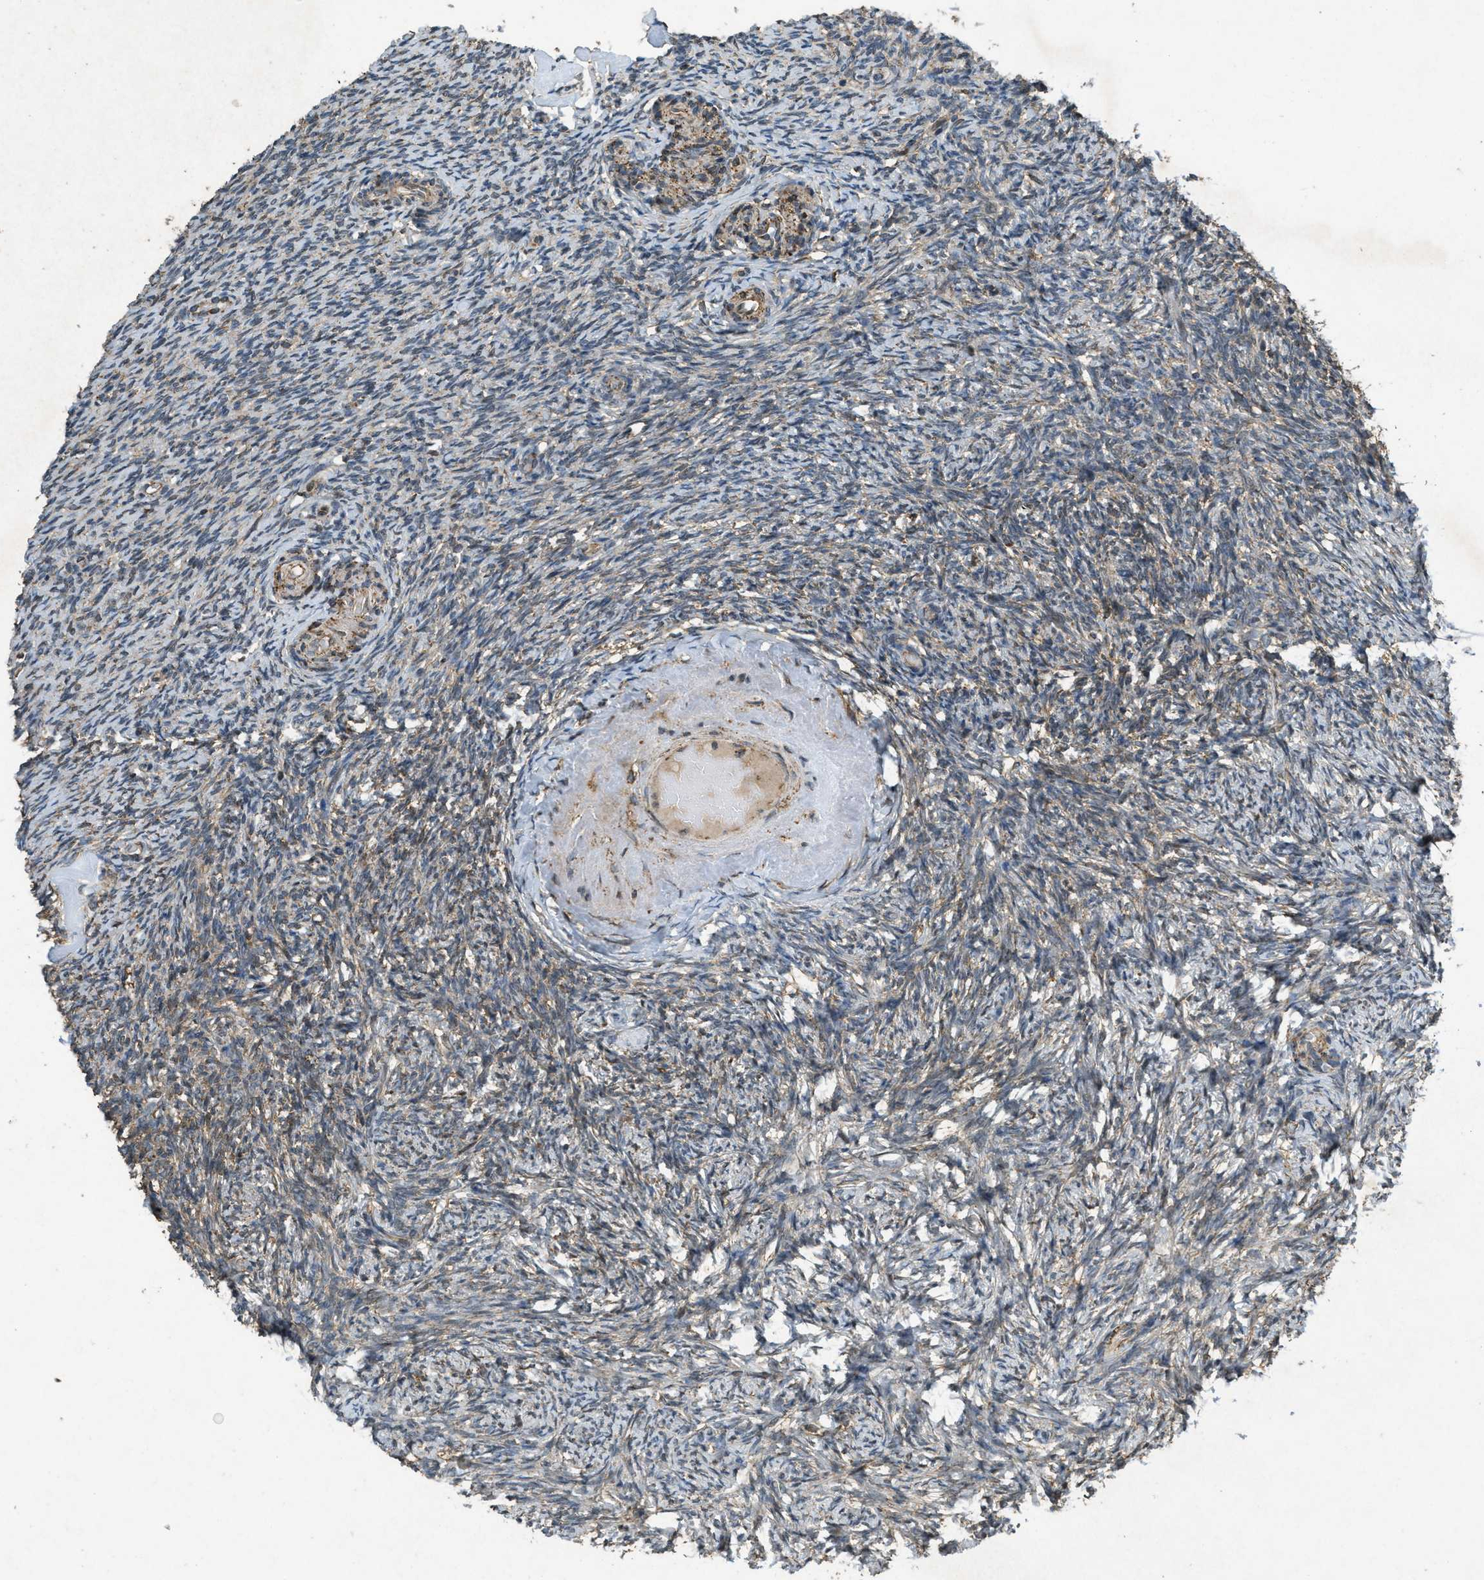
{"staining": {"intensity": "weak", "quantity": "25%-75%", "location": "cytoplasmic/membranous"}, "tissue": "ovary", "cell_type": "Ovarian stroma cells", "image_type": "normal", "snomed": [{"axis": "morphology", "description": "Normal tissue, NOS"}, {"axis": "topography", "description": "Ovary"}], "caption": "Immunohistochemical staining of benign human ovary exhibits weak cytoplasmic/membranous protein expression in approximately 25%-75% of ovarian stroma cells.", "gene": "PPP1R15A", "patient": {"sex": "female", "age": 60}}